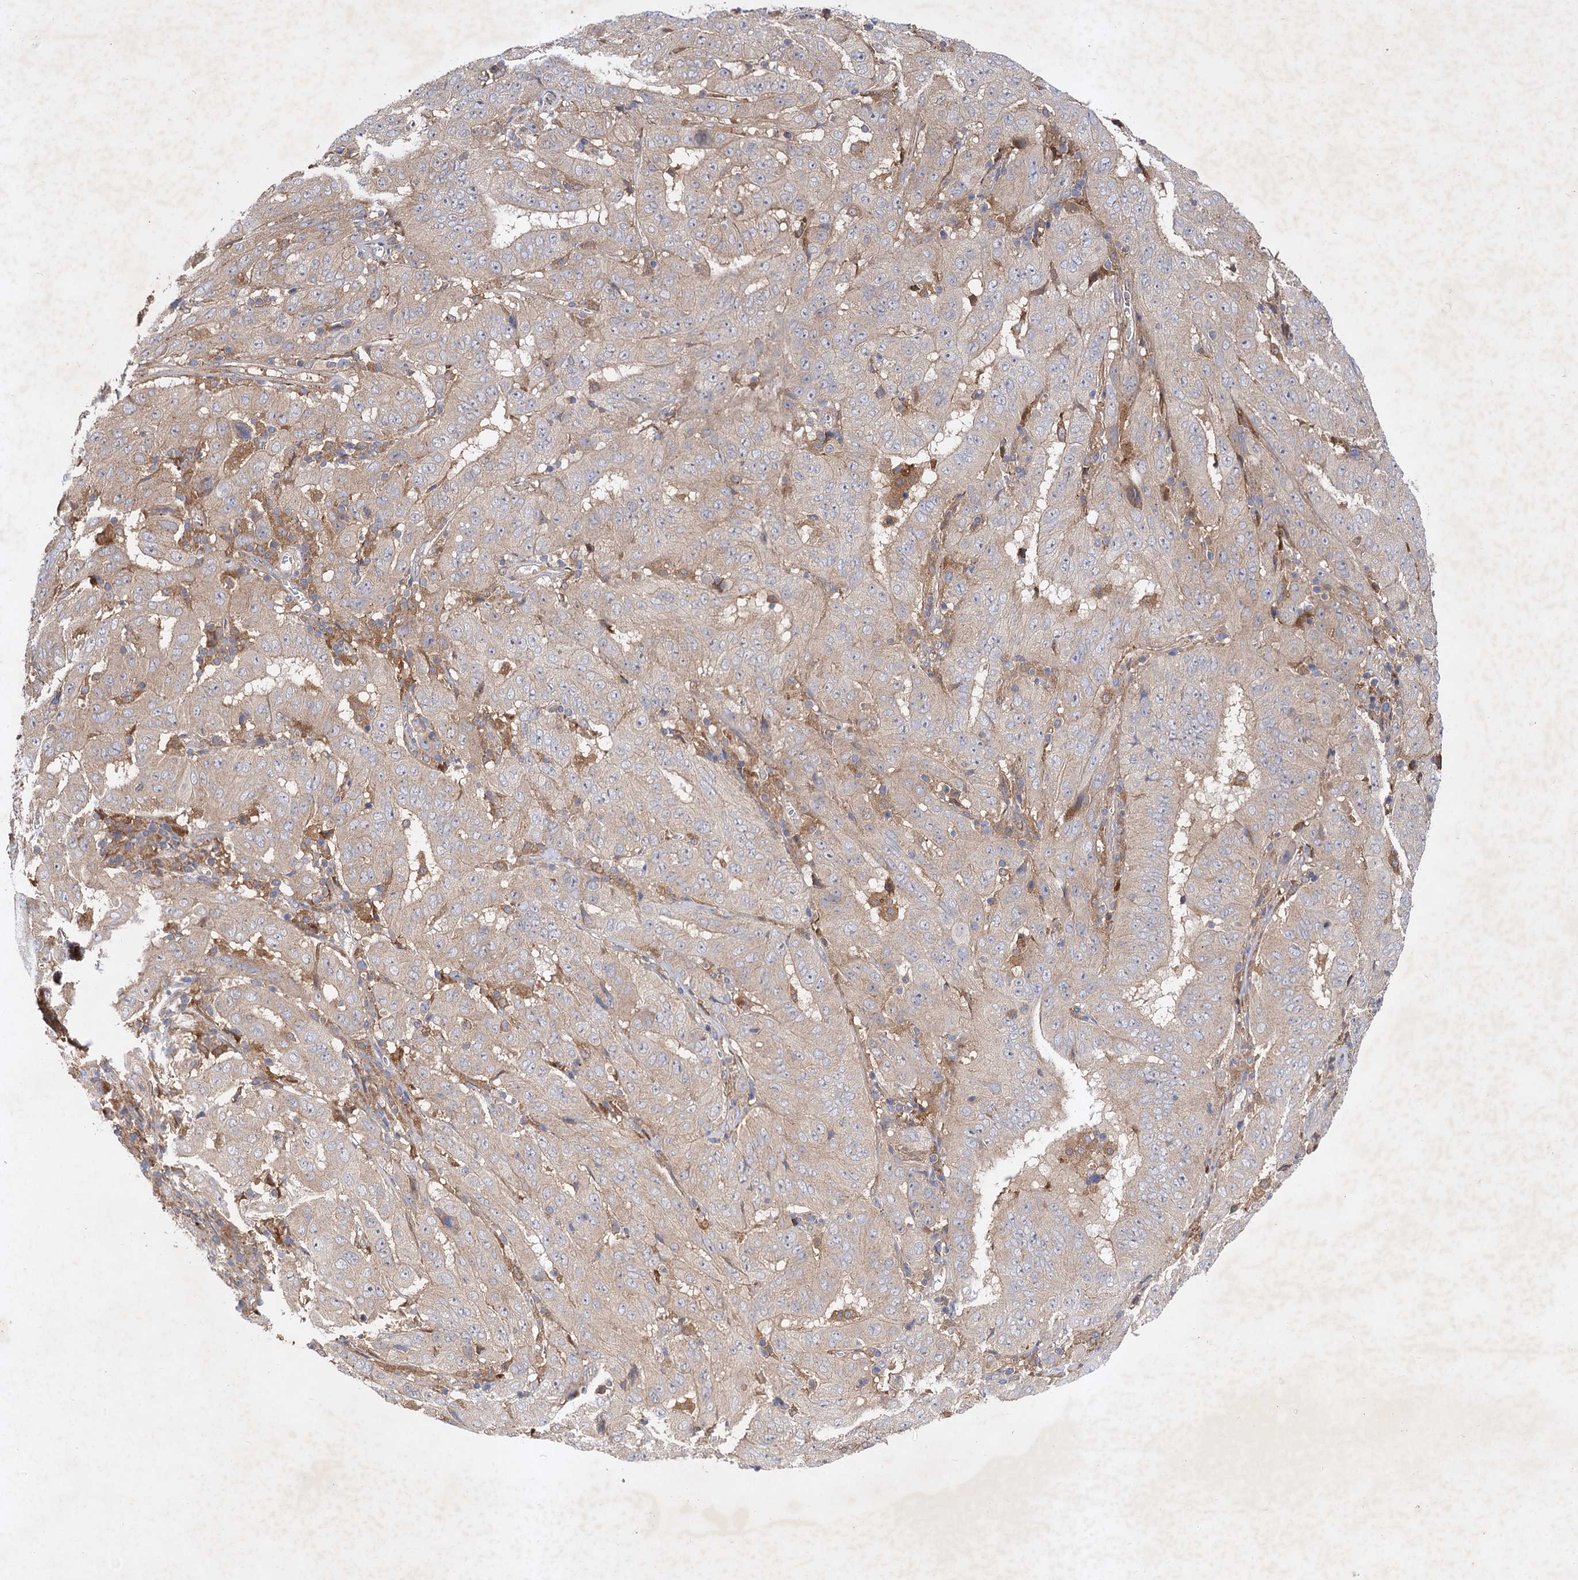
{"staining": {"intensity": "weak", "quantity": "<25%", "location": "cytoplasmic/membranous"}, "tissue": "pancreatic cancer", "cell_type": "Tumor cells", "image_type": "cancer", "snomed": [{"axis": "morphology", "description": "Adenocarcinoma, NOS"}, {"axis": "topography", "description": "Pancreas"}], "caption": "DAB (3,3'-diaminobenzidine) immunohistochemical staining of adenocarcinoma (pancreatic) exhibits no significant expression in tumor cells. (Stains: DAB immunohistochemistry with hematoxylin counter stain, Microscopy: brightfield microscopy at high magnification).", "gene": "PATL1", "patient": {"sex": "male", "age": 63}}